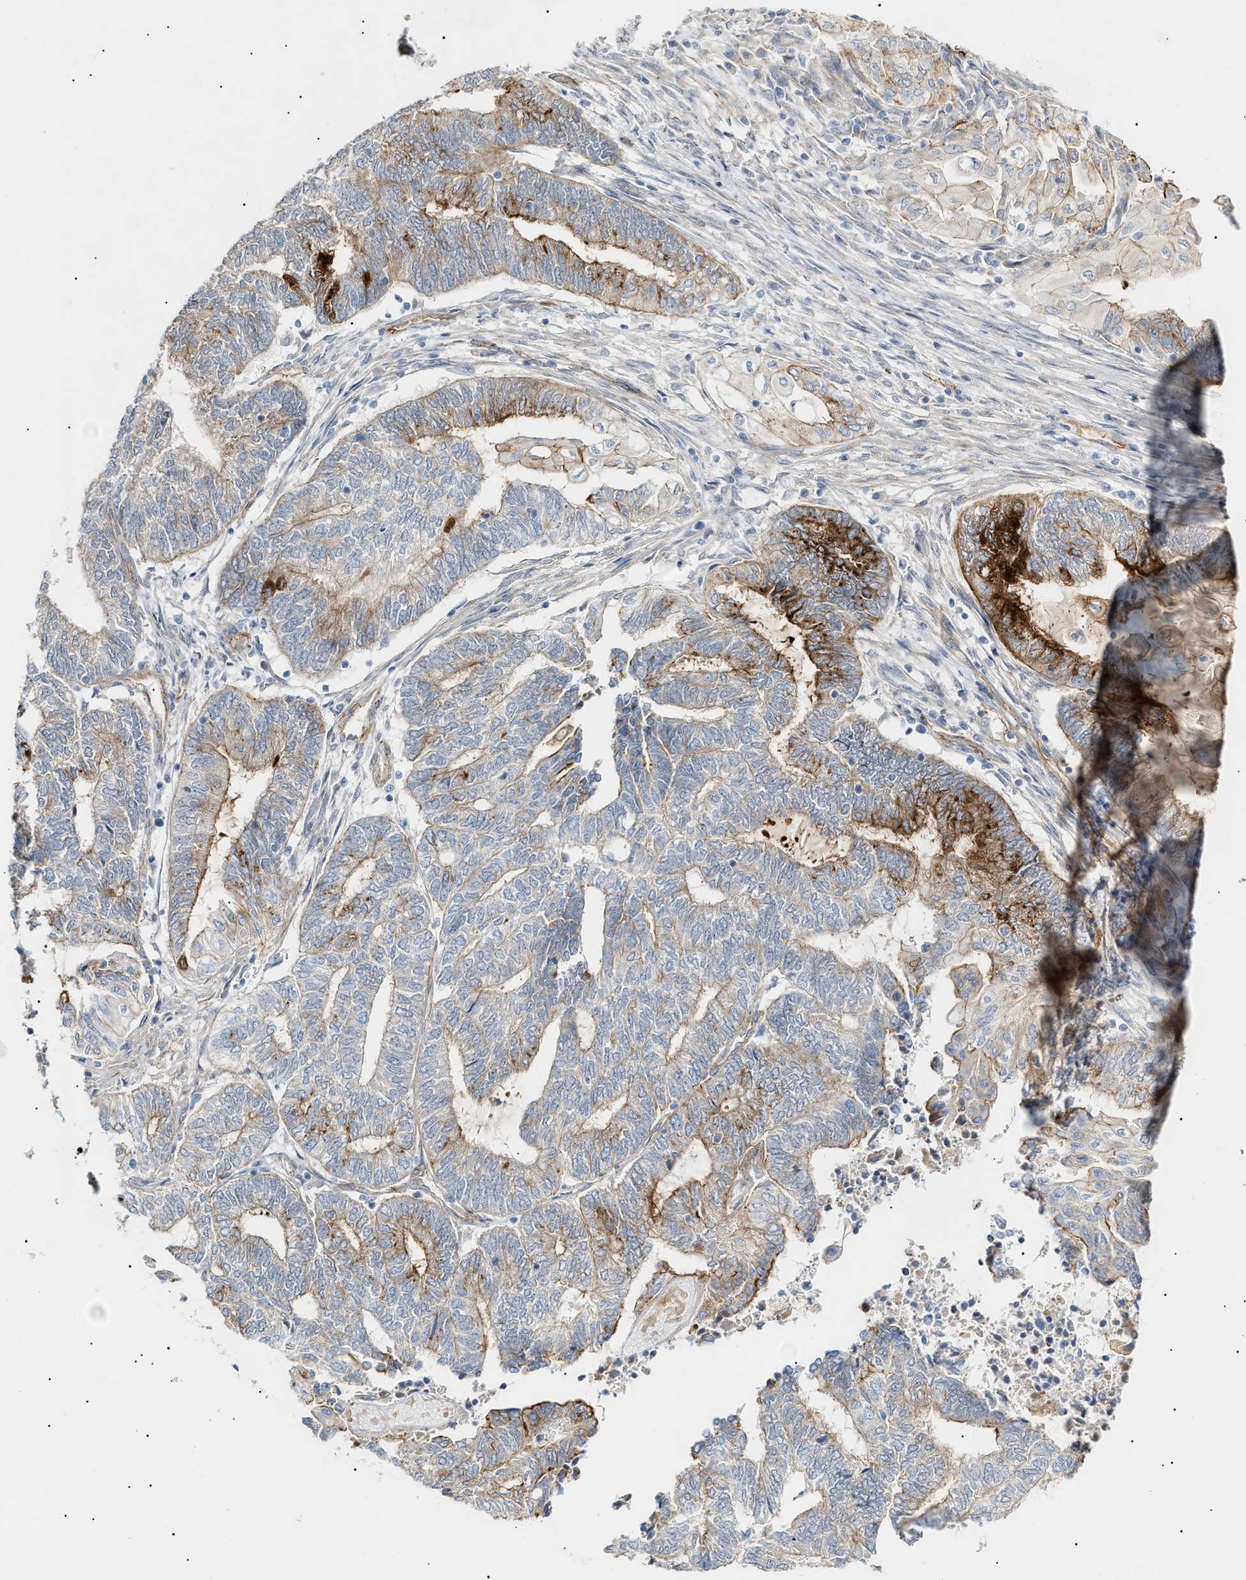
{"staining": {"intensity": "strong", "quantity": "<25%", "location": "cytoplasmic/membranous"}, "tissue": "endometrial cancer", "cell_type": "Tumor cells", "image_type": "cancer", "snomed": [{"axis": "morphology", "description": "Adenocarcinoma, NOS"}, {"axis": "topography", "description": "Uterus"}, {"axis": "topography", "description": "Endometrium"}], "caption": "Adenocarcinoma (endometrial) tissue demonstrates strong cytoplasmic/membranous staining in approximately <25% of tumor cells", "gene": "ZFHX2", "patient": {"sex": "female", "age": 70}}